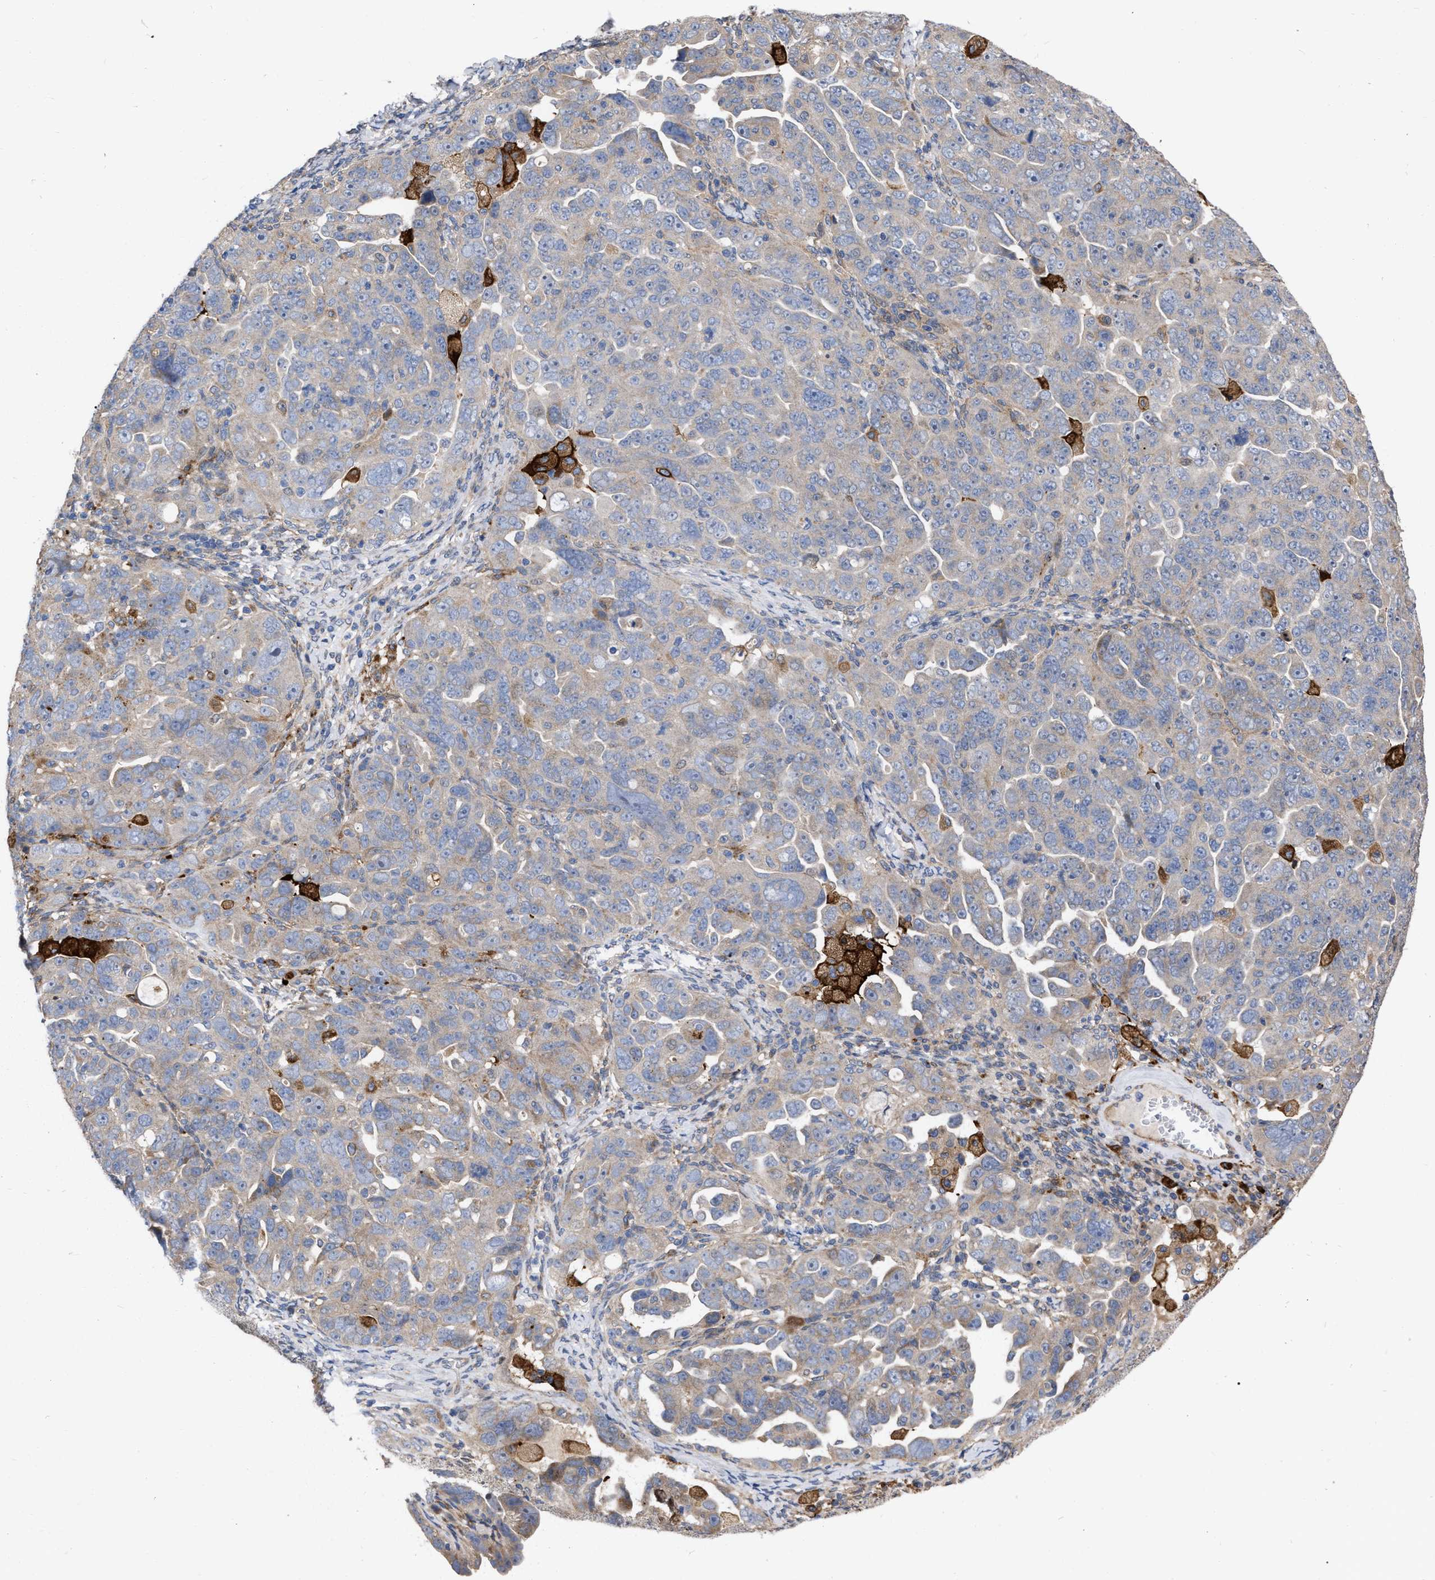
{"staining": {"intensity": "moderate", "quantity": "<25%", "location": "cytoplasmic/membranous"}, "tissue": "ovarian cancer", "cell_type": "Tumor cells", "image_type": "cancer", "snomed": [{"axis": "morphology", "description": "Cystadenocarcinoma, serous, NOS"}, {"axis": "topography", "description": "Ovary"}], "caption": "Immunohistochemical staining of ovarian cancer (serous cystadenocarcinoma) exhibits moderate cytoplasmic/membranous protein staining in about <25% of tumor cells.", "gene": "MLST8", "patient": {"sex": "female", "age": 66}}